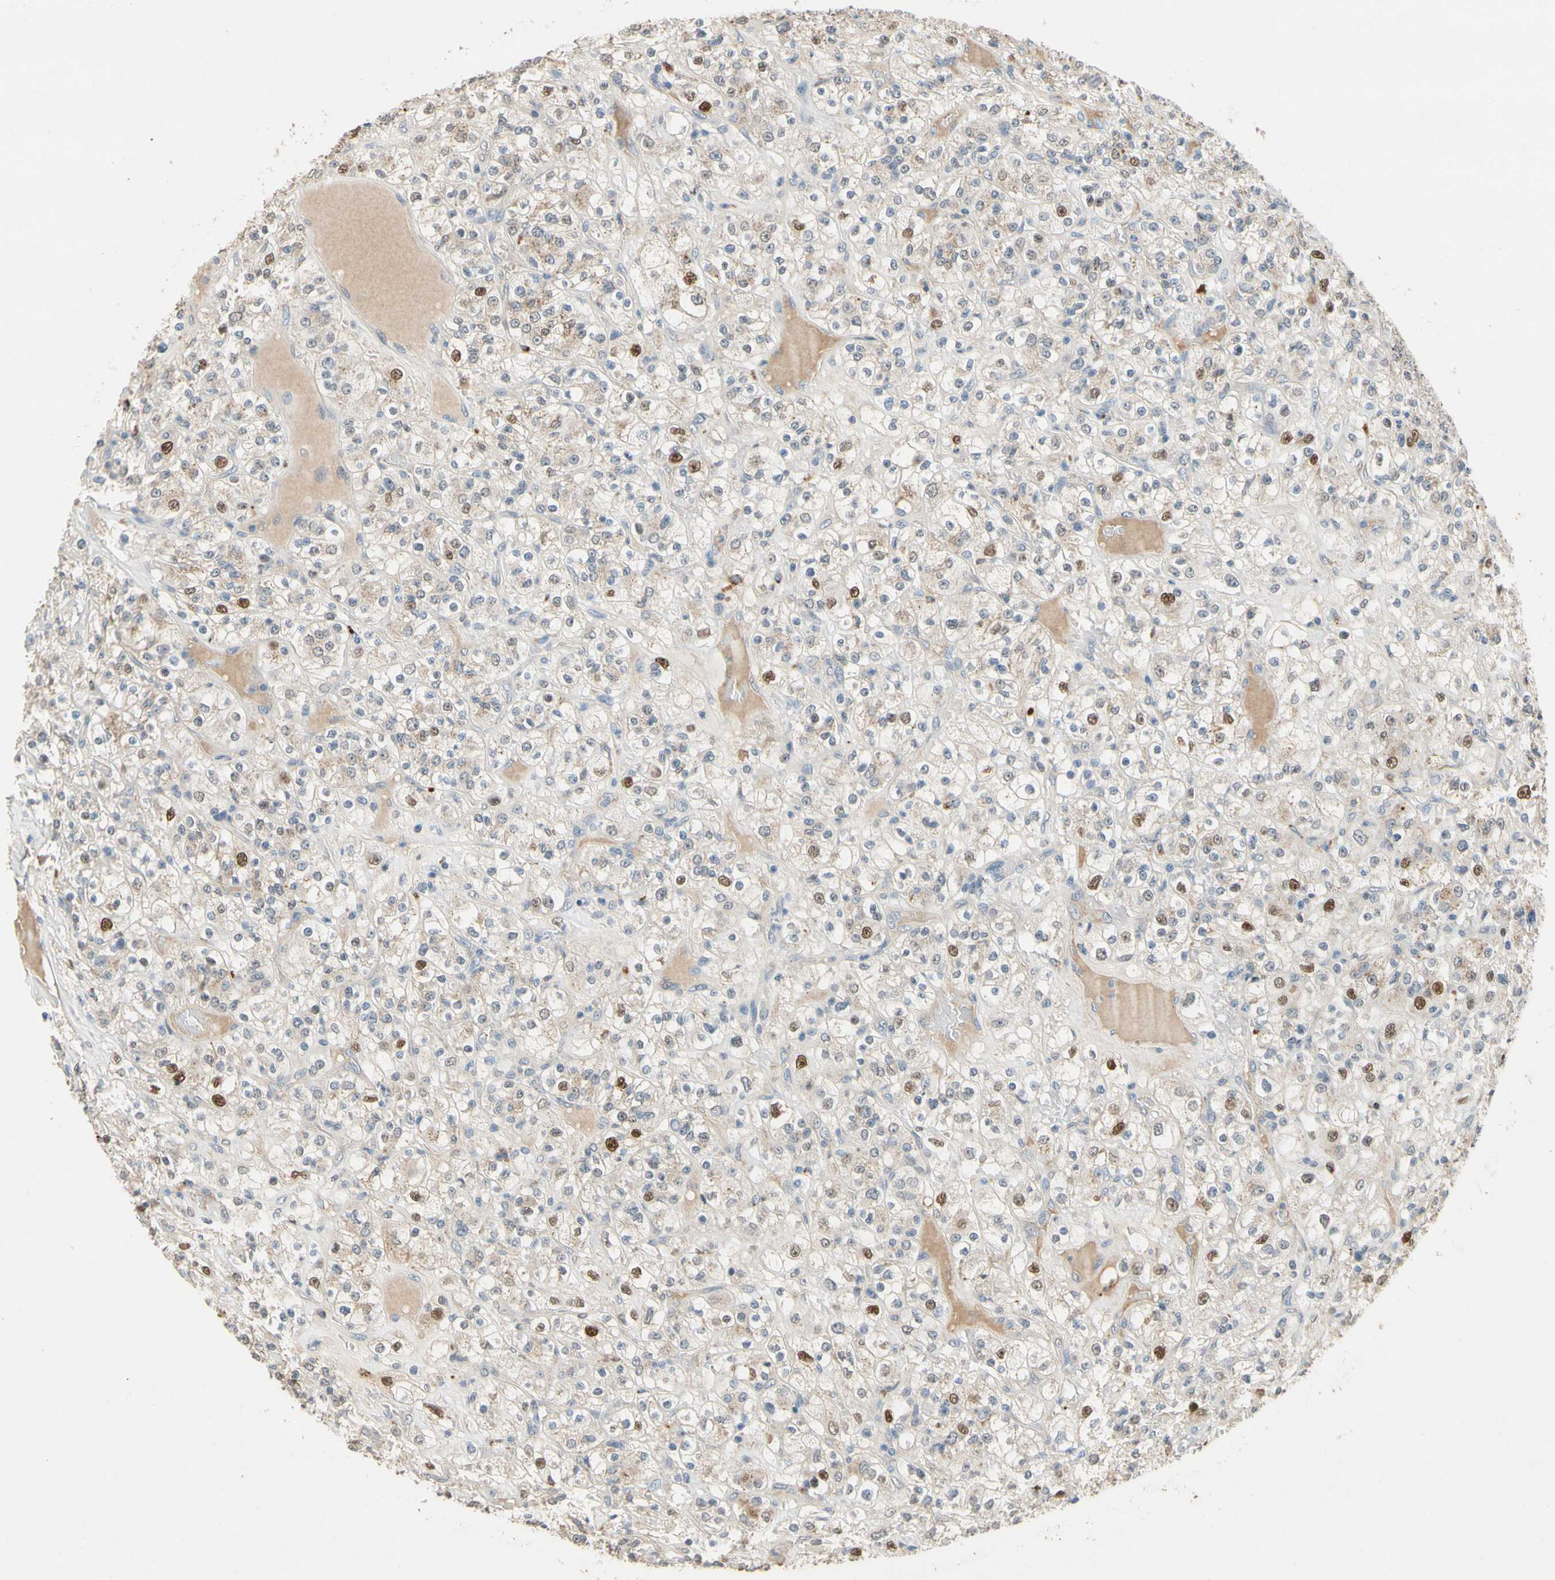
{"staining": {"intensity": "moderate", "quantity": "<25%", "location": "nuclear"}, "tissue": "renal cancer", "cell_type": "Tumor cells", "image_type": "cancer", "snomed": [{"axis": "morphology", "description": "Normal tissue, NOS"}, {"axis": "morphology", "description": "Adenocarcinoma, NOS"}, {"axis": "topography", "description": "Kidney"}], "caption": "IHC image of human renal cancer stained for a protein (brown), which reveals low levels of moderate nuclear staining in about <25% of tumor cells.", "gene": "ZKSCAN4", "patient": {"sex": "female", "age": 72}}